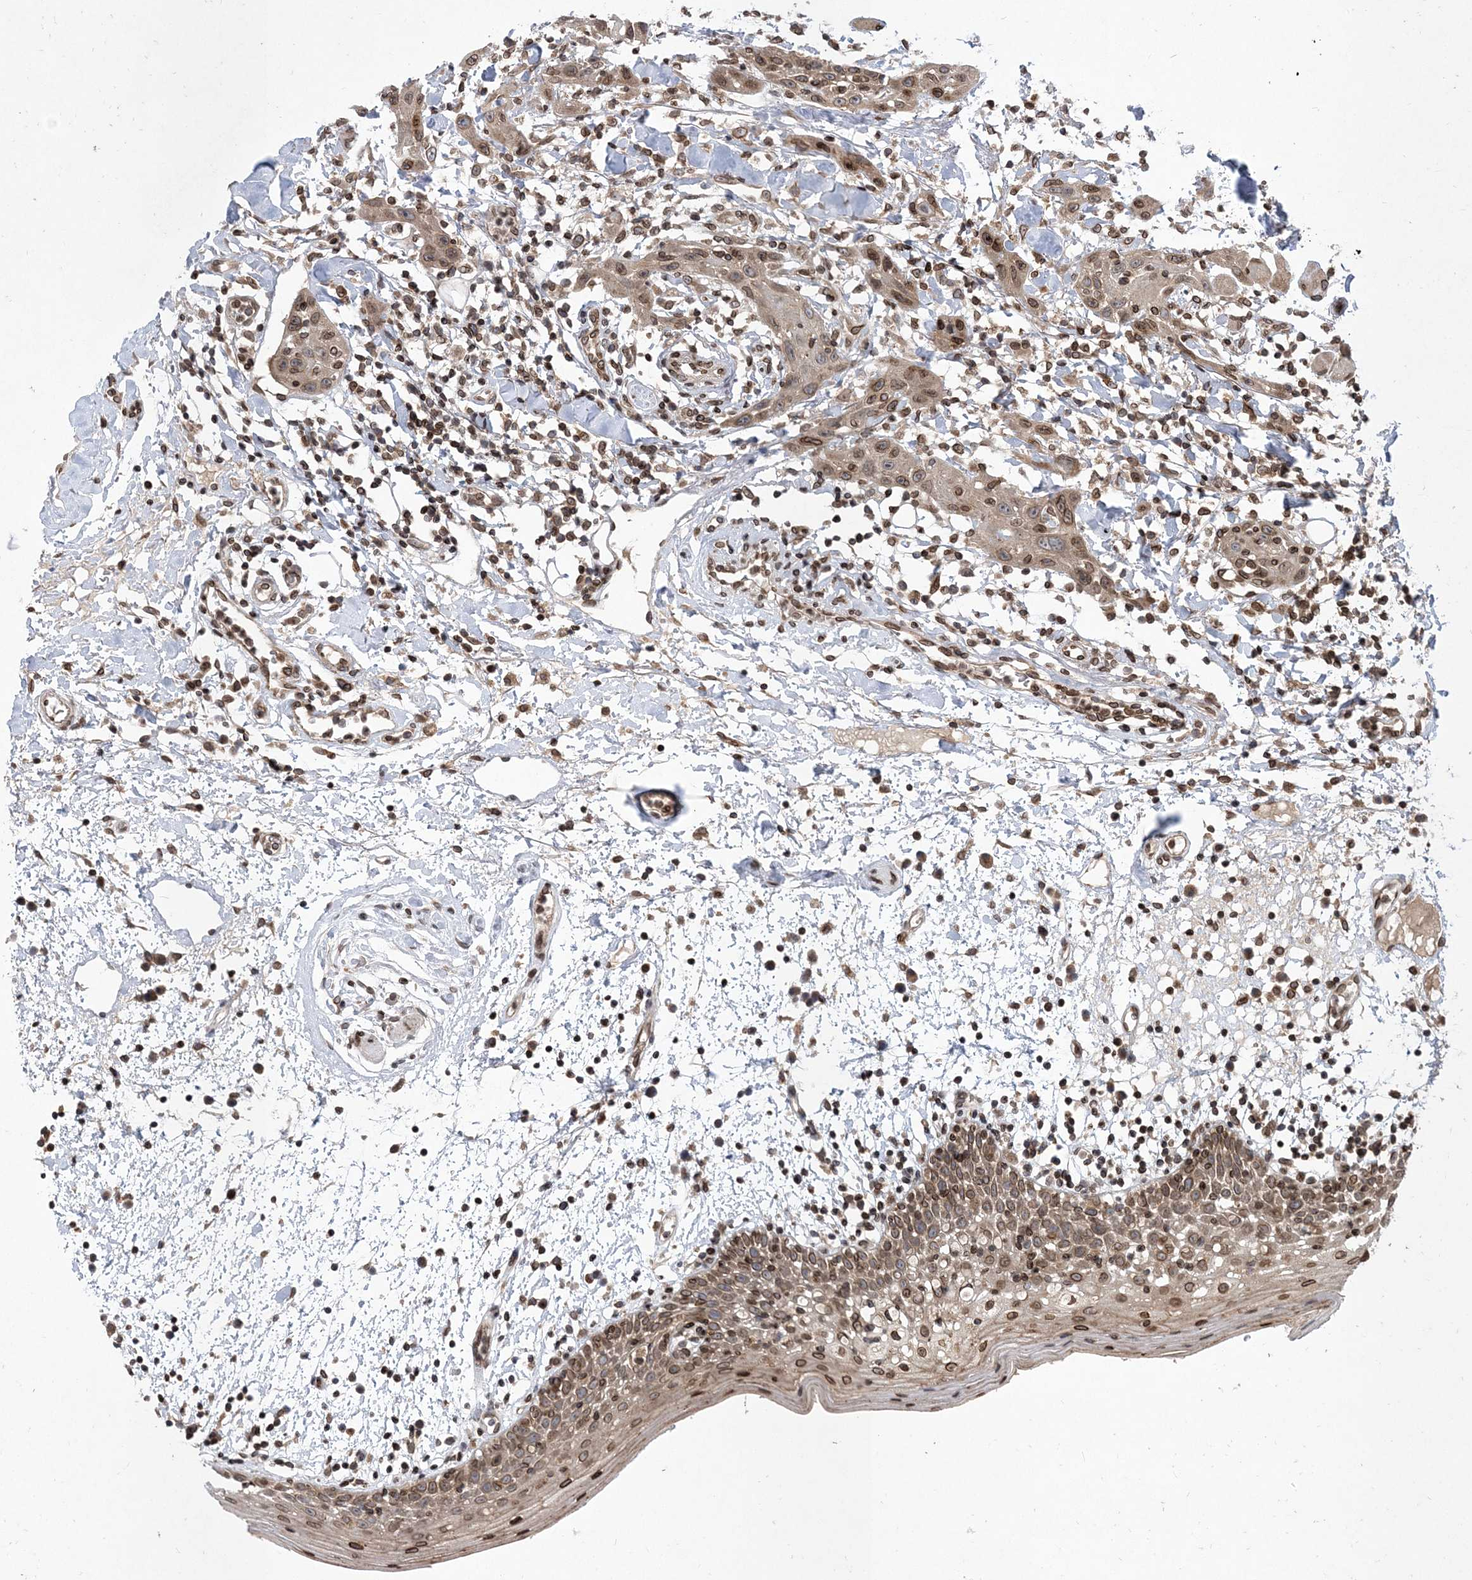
{"staining": {"intensity": "moderate", "quantity": ">75%", "location": "cytoplasmic/membranous,nuclear"}, "tissue": "oral mucosa", "cell_type": "Squamous epithelial cells", "image_type": "normal", "snomed": [{"axis": "morphology", "description": "Normal tissue, NOS"}, {"axis": "morphology", "description": "Squamous cell carcinoma, NOS"}, {"axis": "topography", "description": "Skeletal muscle"}, {"axis": "topography", "description": "Oral tissue"}], "caption": "Protein staining of benign oral mucosa reveals moderate cytoplasmic/membranous,nuclear staining in about >75% of squamous epithelial cells. (Brightfield microscopy of DAB IHC at high magnification).", "gene": "DNAJC27", "patient": {"sex": "male", "age": 71}}